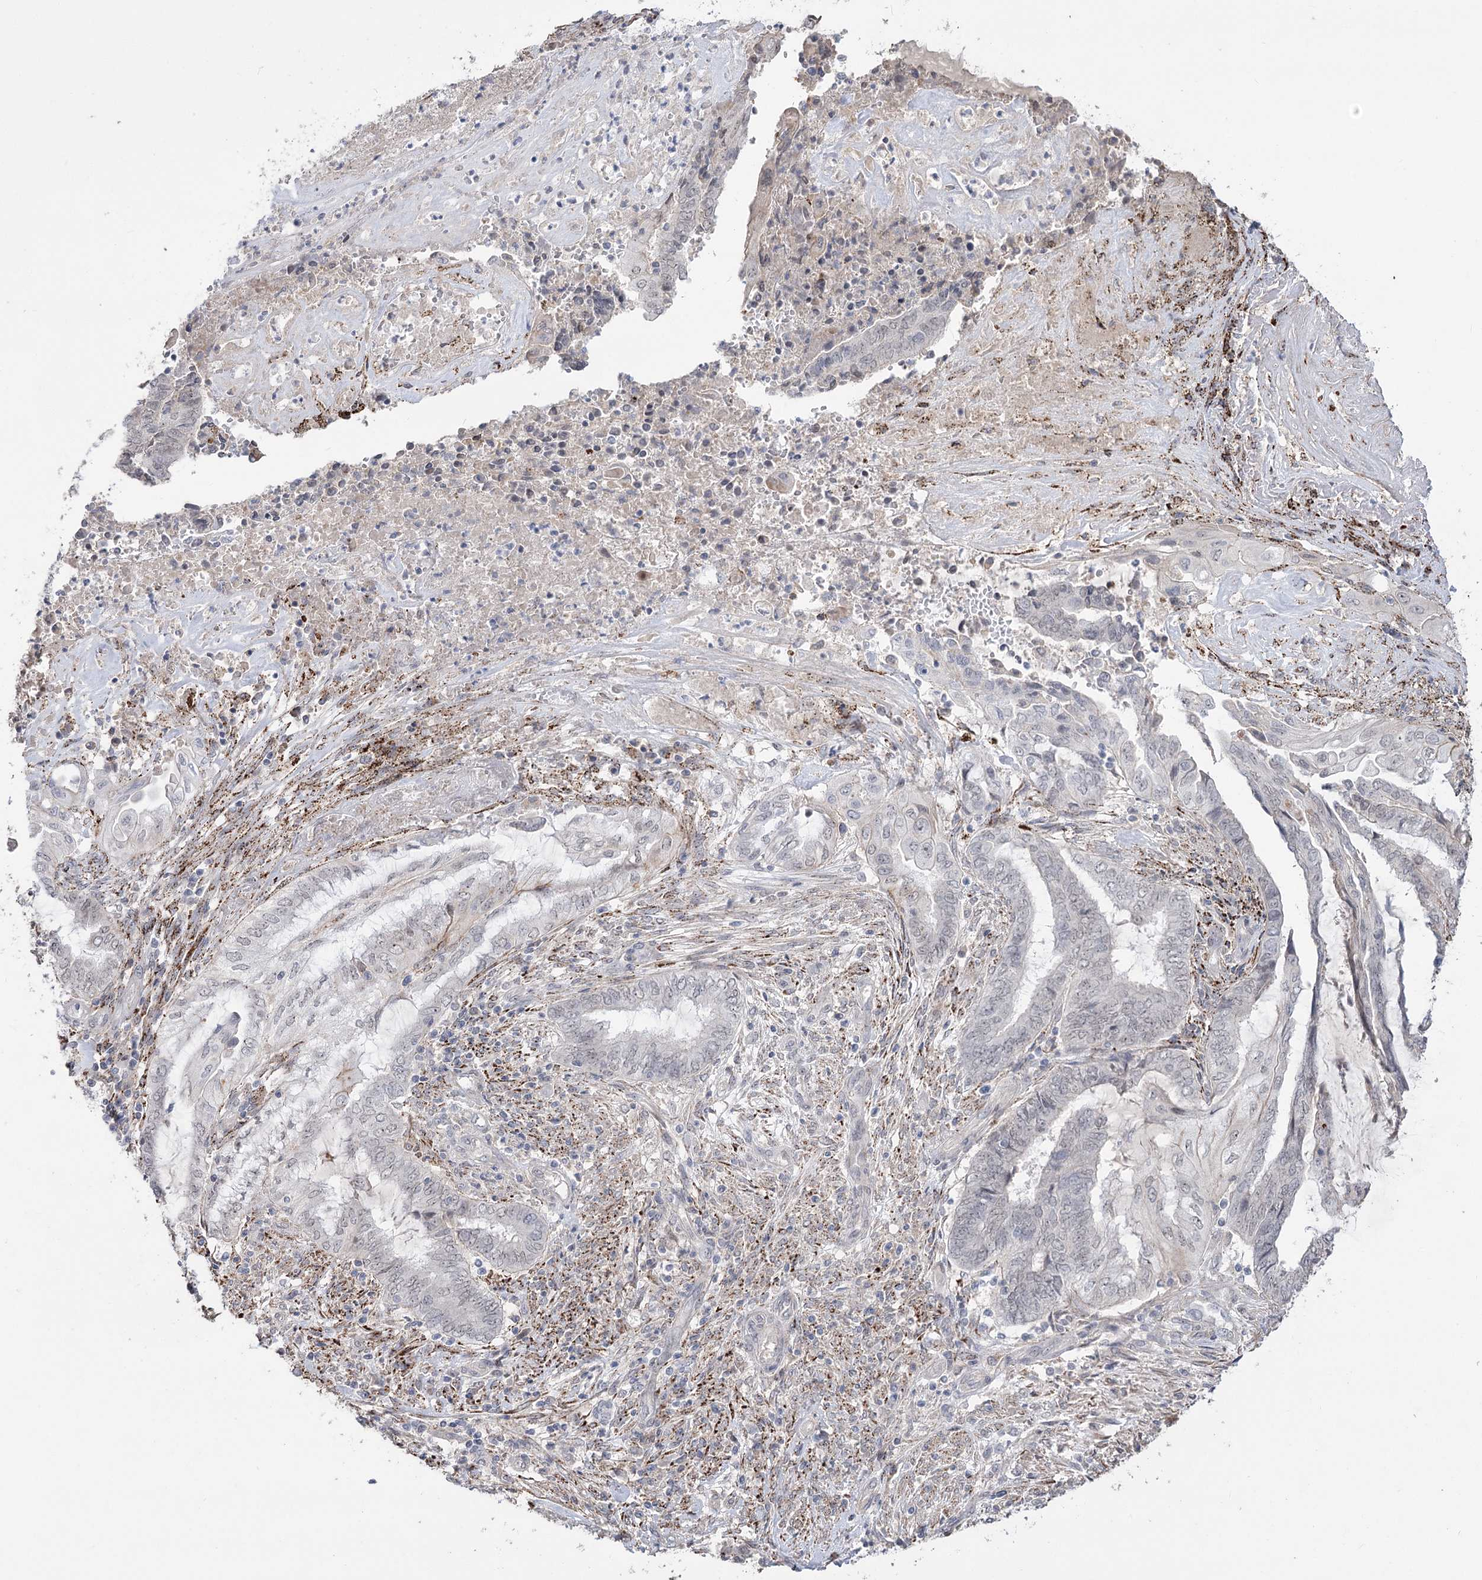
{"staining": {"intensity": "negative", "quantity": "none", "location": "none"}, "tissue": "endometrial cancer", "cell_type": "Tumor cells", "image_type": "cancer", "snomed": [{"axis": "morphology", "description": "Adenocarcinoma, NOS"}, {"axis": "topography", "description": "Uterus"}, {"axis": "topography", "description": "Endometrium"}], "caption": "IHC image of endometrial cancer (adenocarcinoma) stained for a protein (brown), which displays no positivity in tumor cells. Brightfield microscopy of IHC stained with DAB (brown) and hematoxylin (blue), captured at high magnification.", "gene": "ZSCAN23", "patient": {"sex": "female", "age": 70}}